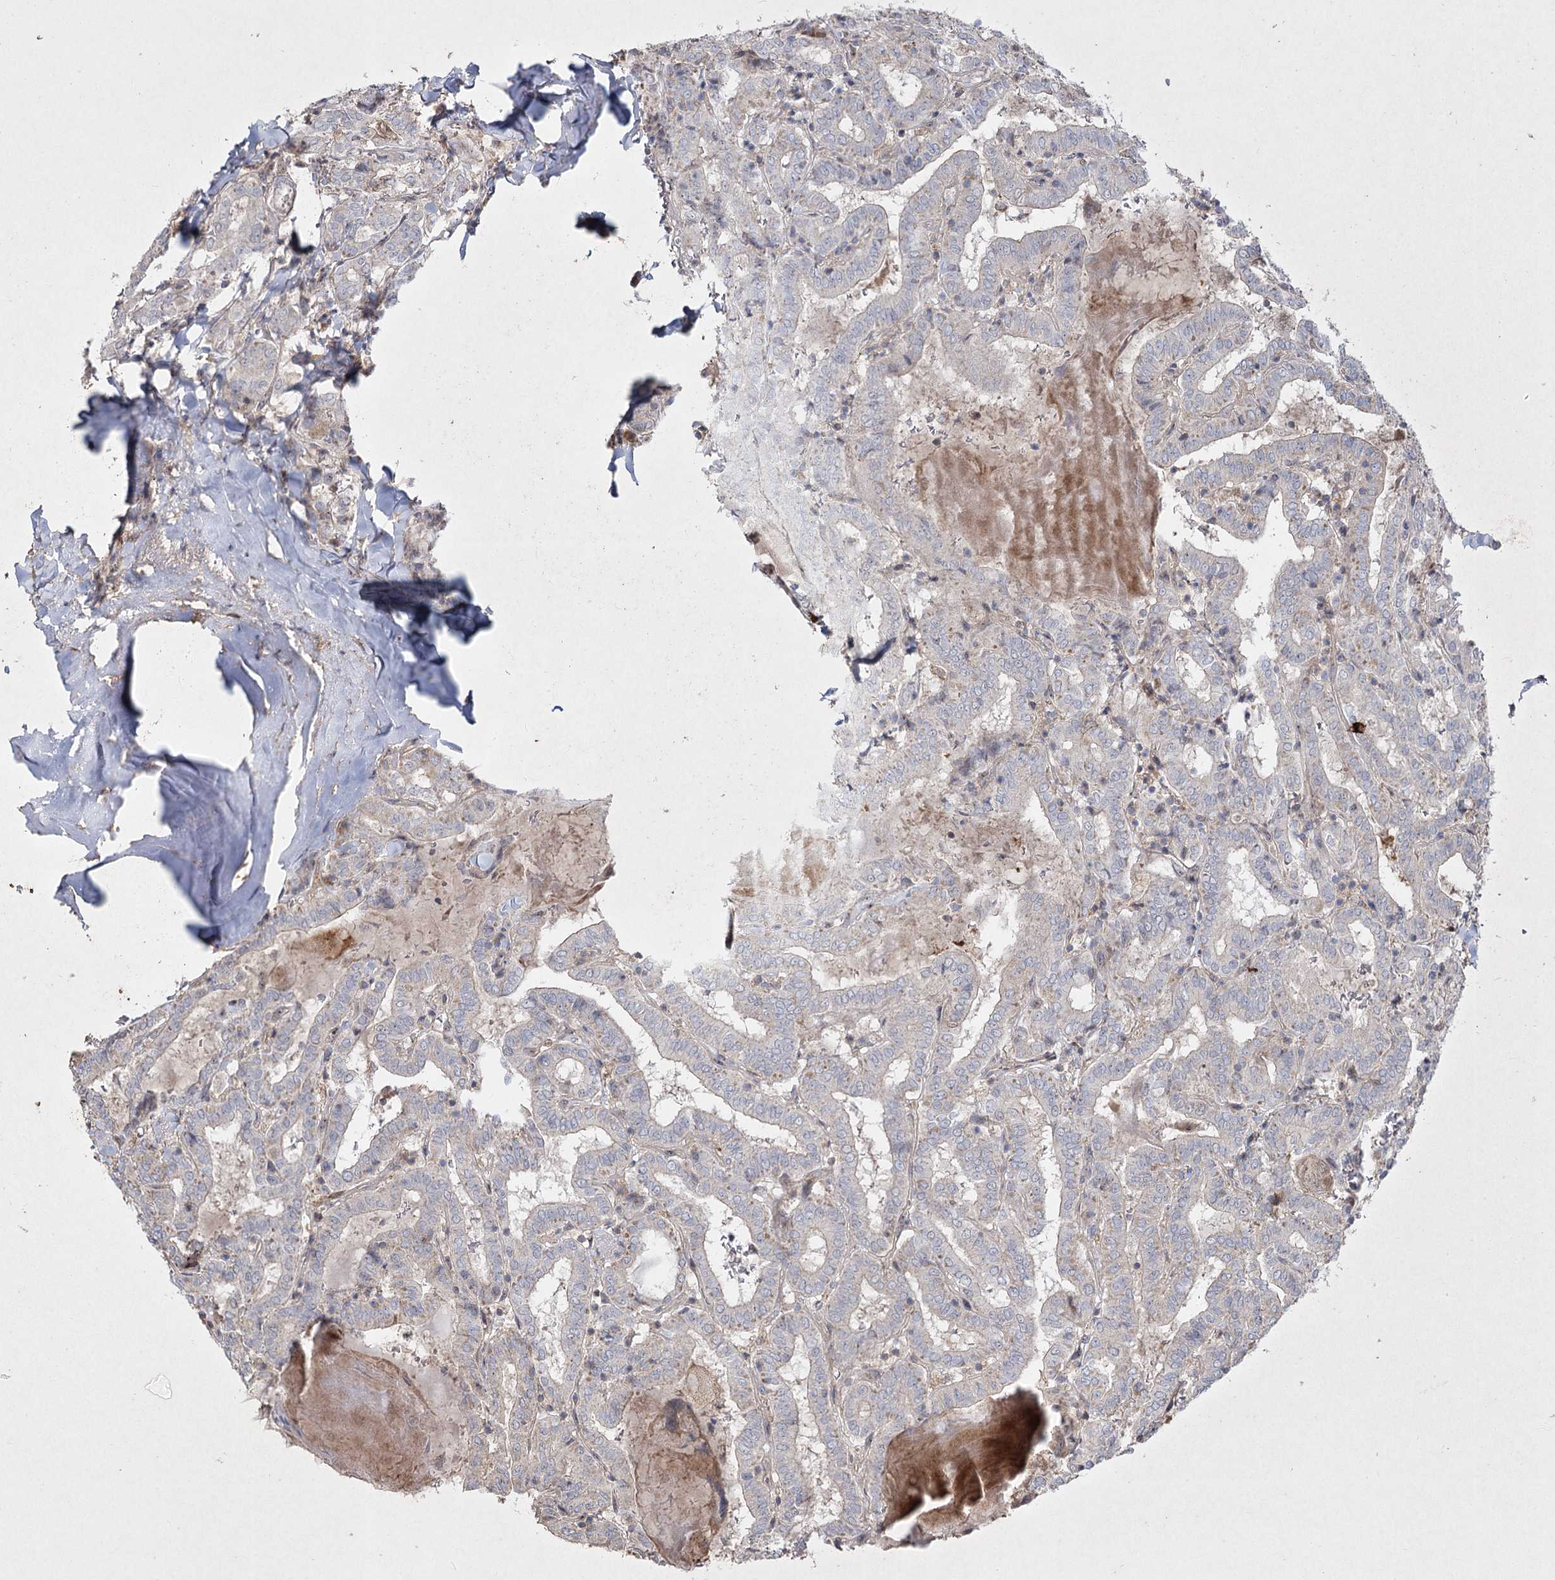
{"staining": {"intensity": "negative", "quantity": "none", "location": "none"}, "tissue": "thyroid cancer", "cell_type": "Tumor cells", "image_type": "cancer", "snomed": [{"axis": "morphology", "description": "Papillary adenocarcinoma, NOS"}, {"axis": "topography", "description": "Thyroid gland"}], "caption": "Image shows no significant protein positivity in tumor cells of thyroid papillary adenocarcinoma.", "gene": "SH3TC1", "patient": {"sex": "female", "age": 72}}